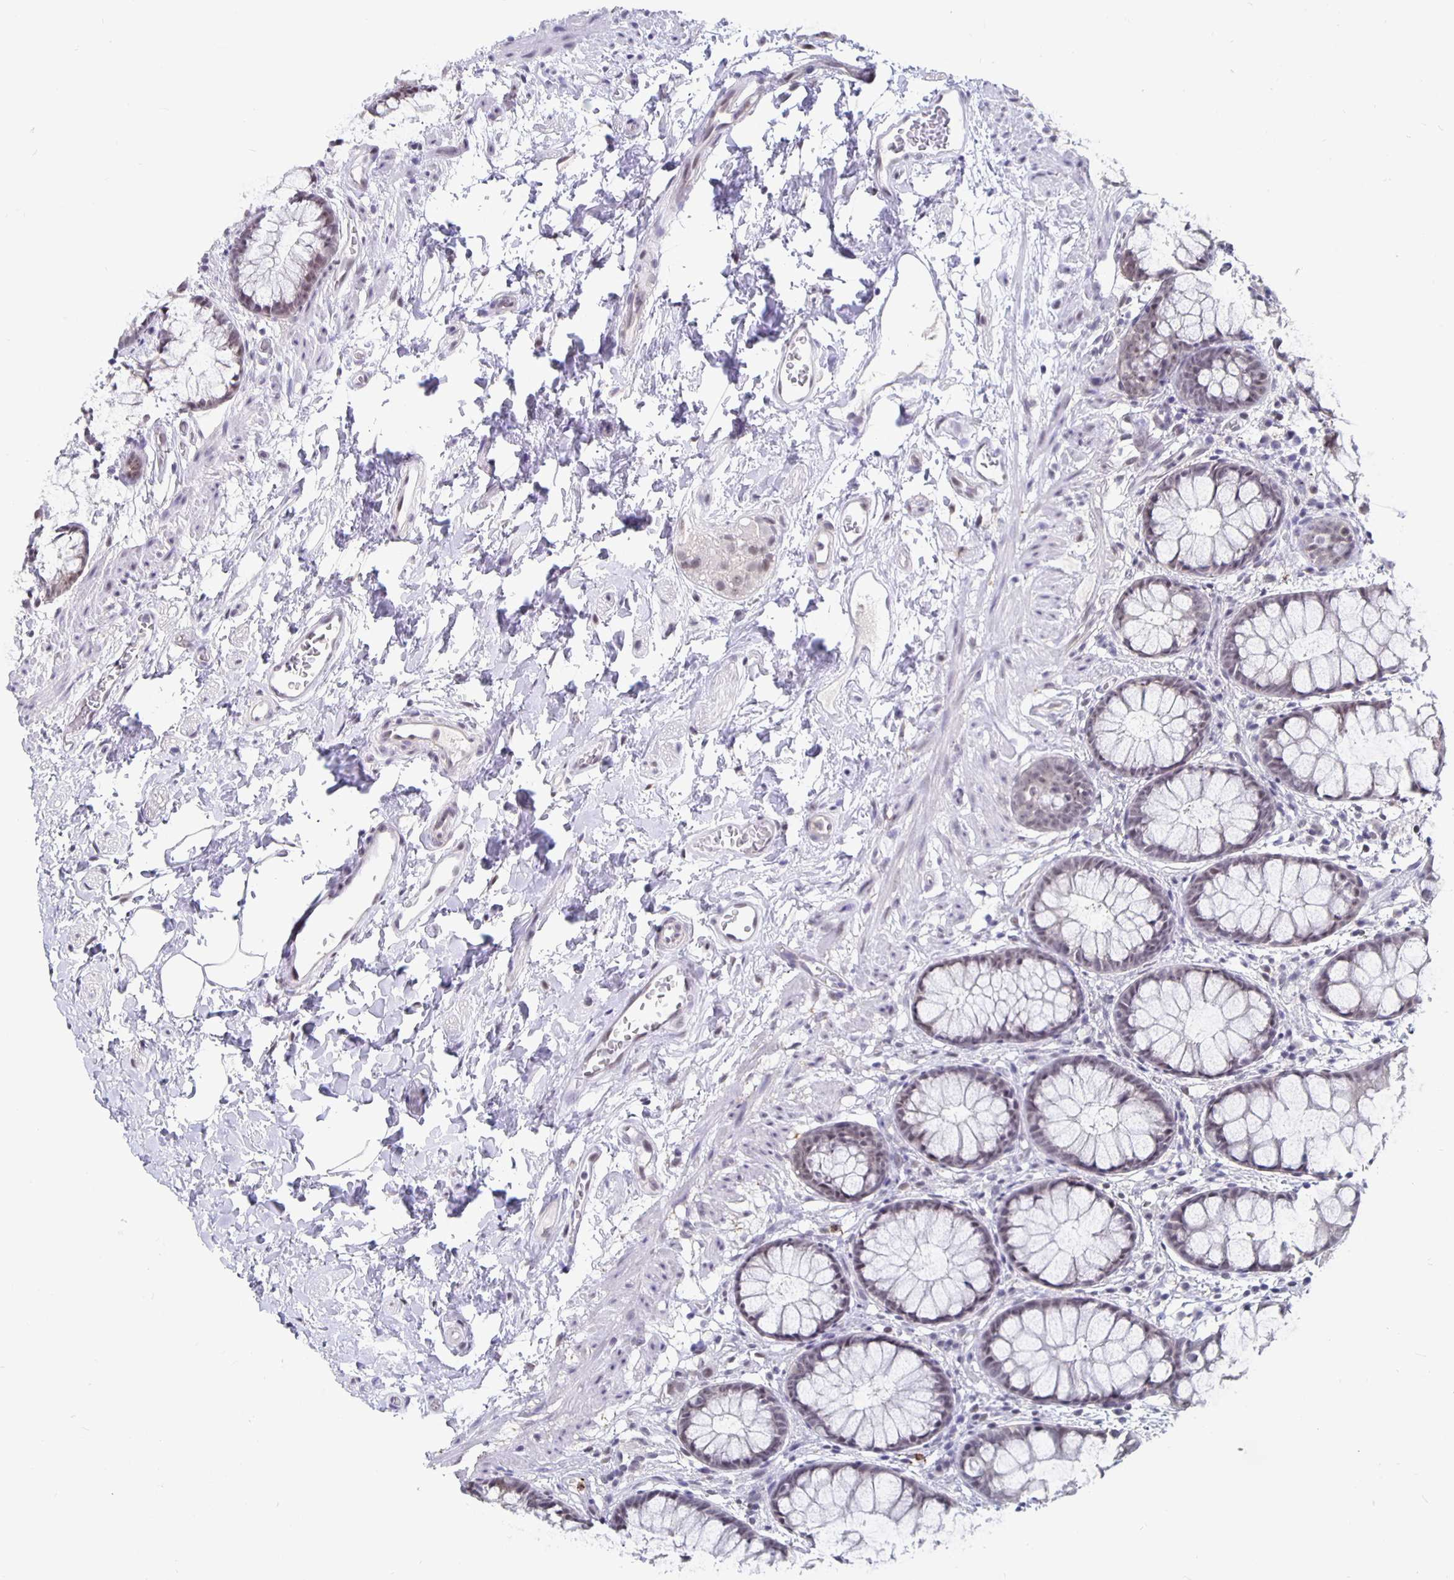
{"staining": {"intensity": "weak", "quantity": "<25%", "location": "nuclear"}, "tissue": "rectum", "cell_type": "Glandular cells", "image_type": "normal", "snomed": [{"axis": "morphology", "description": "Normal tissue, NOS"}, {"axis": "topography", "description": "Rectum"}], "caption": "Glandular cells are negative for protein expression in unremarkable human rectum. (DAB (3,3'-diaminobenzidine) immunohistochemistry, high magnification).", "gene": "ZNF691", "patient": {"sex": "female", "age": 62}}